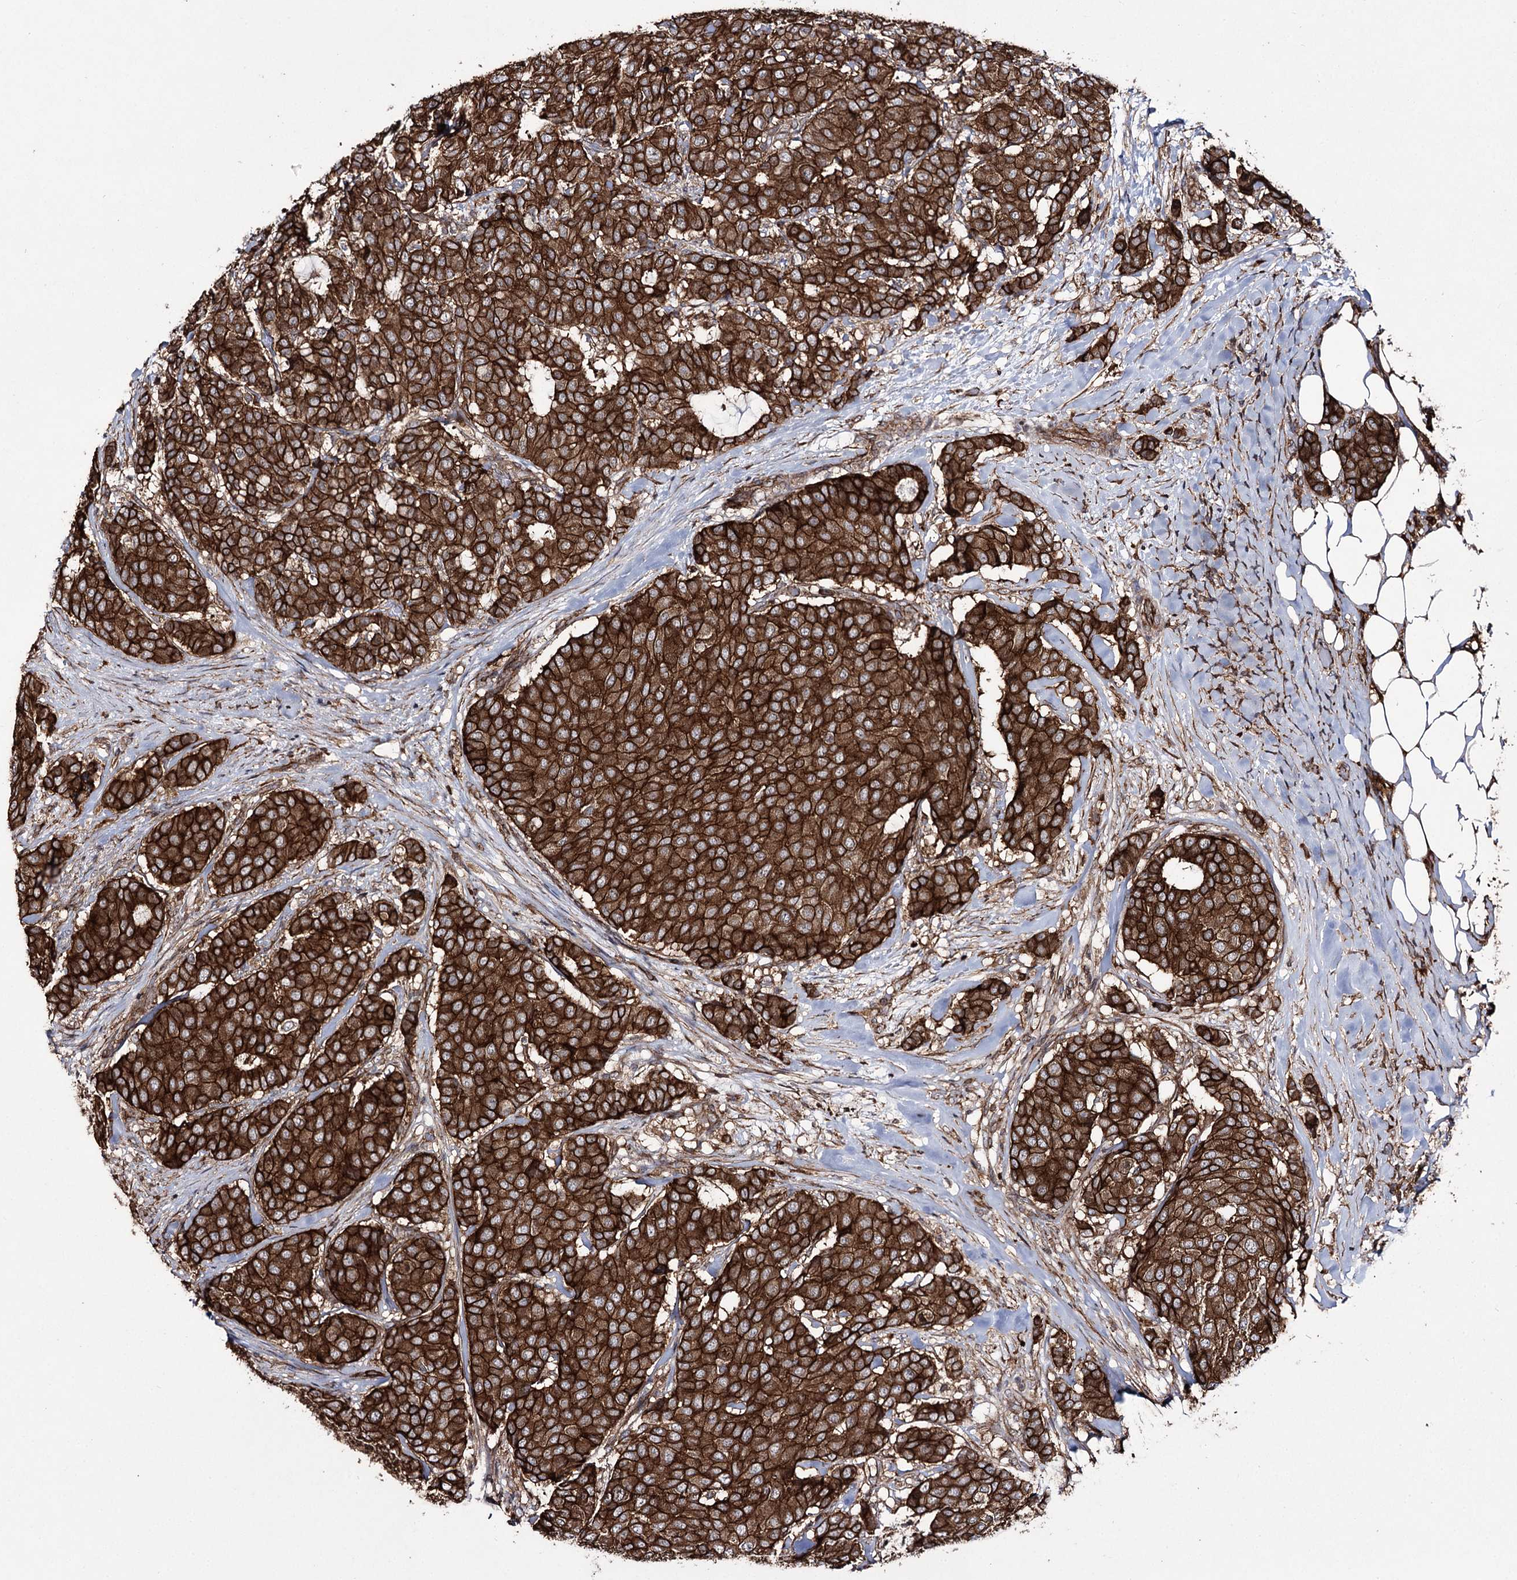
{"staining": {"intensity": "strong", "quantity": ">75%", "location": "cytoplasmic/membranous"}, "tissue": "breast cancer", "cell_type": "Tumor cells", "image_type": "cancer", "snomed": [{"axis": "morphology", "description": "Duct carcinoma"}, {"axis": "topography", "description": "Breast"}], "caption": "A histopathology image of breast cancer (invasive ductal carcinoma) stained for a protein exhibits strong cytoplasmic/membranous brown staining in tumor cells.", "gene": "DHX29", "patient": {"sex": "female", "age": 75}}